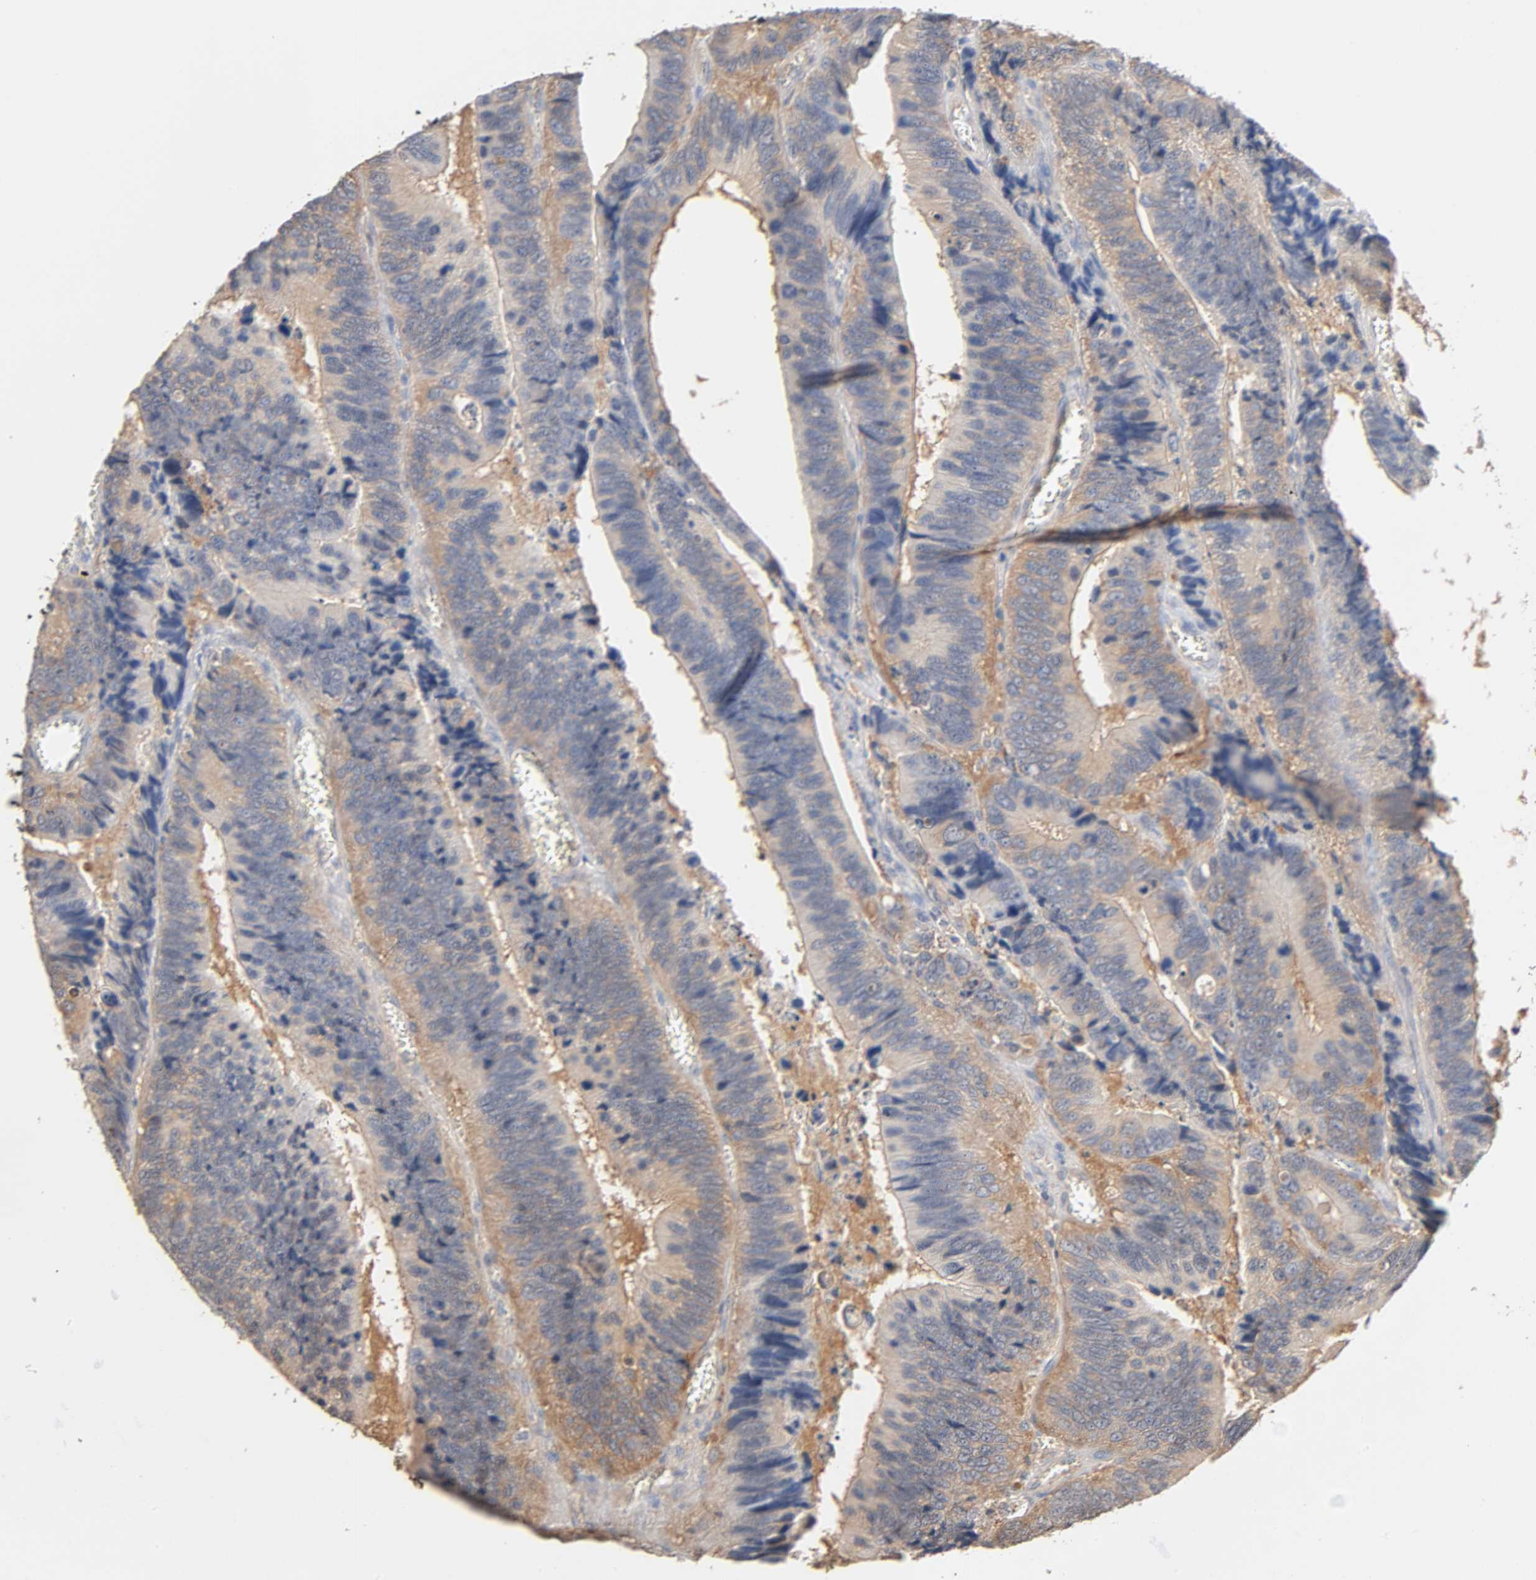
{"staining": {"intensity": "weak", "quantity": ">75%", "location": "cytoplasmic/membranous"}, "tissue": "colorectal cancer", "cell_type": "Tumor cells", "image_type": "cancer", "snomed": [{"axis": "morphology", "description": "Adenocarcinoma, NOS"}, {"axis": "topography", "description": "Colon"}], "caption": "Weak cytoplasmic/membranous protein expression is appreciated in about >75% of tumor cells in adenocarcinoma (colorectal).", "gene": "ALDOA", "patient": {"sex": "male", "age": 72}}